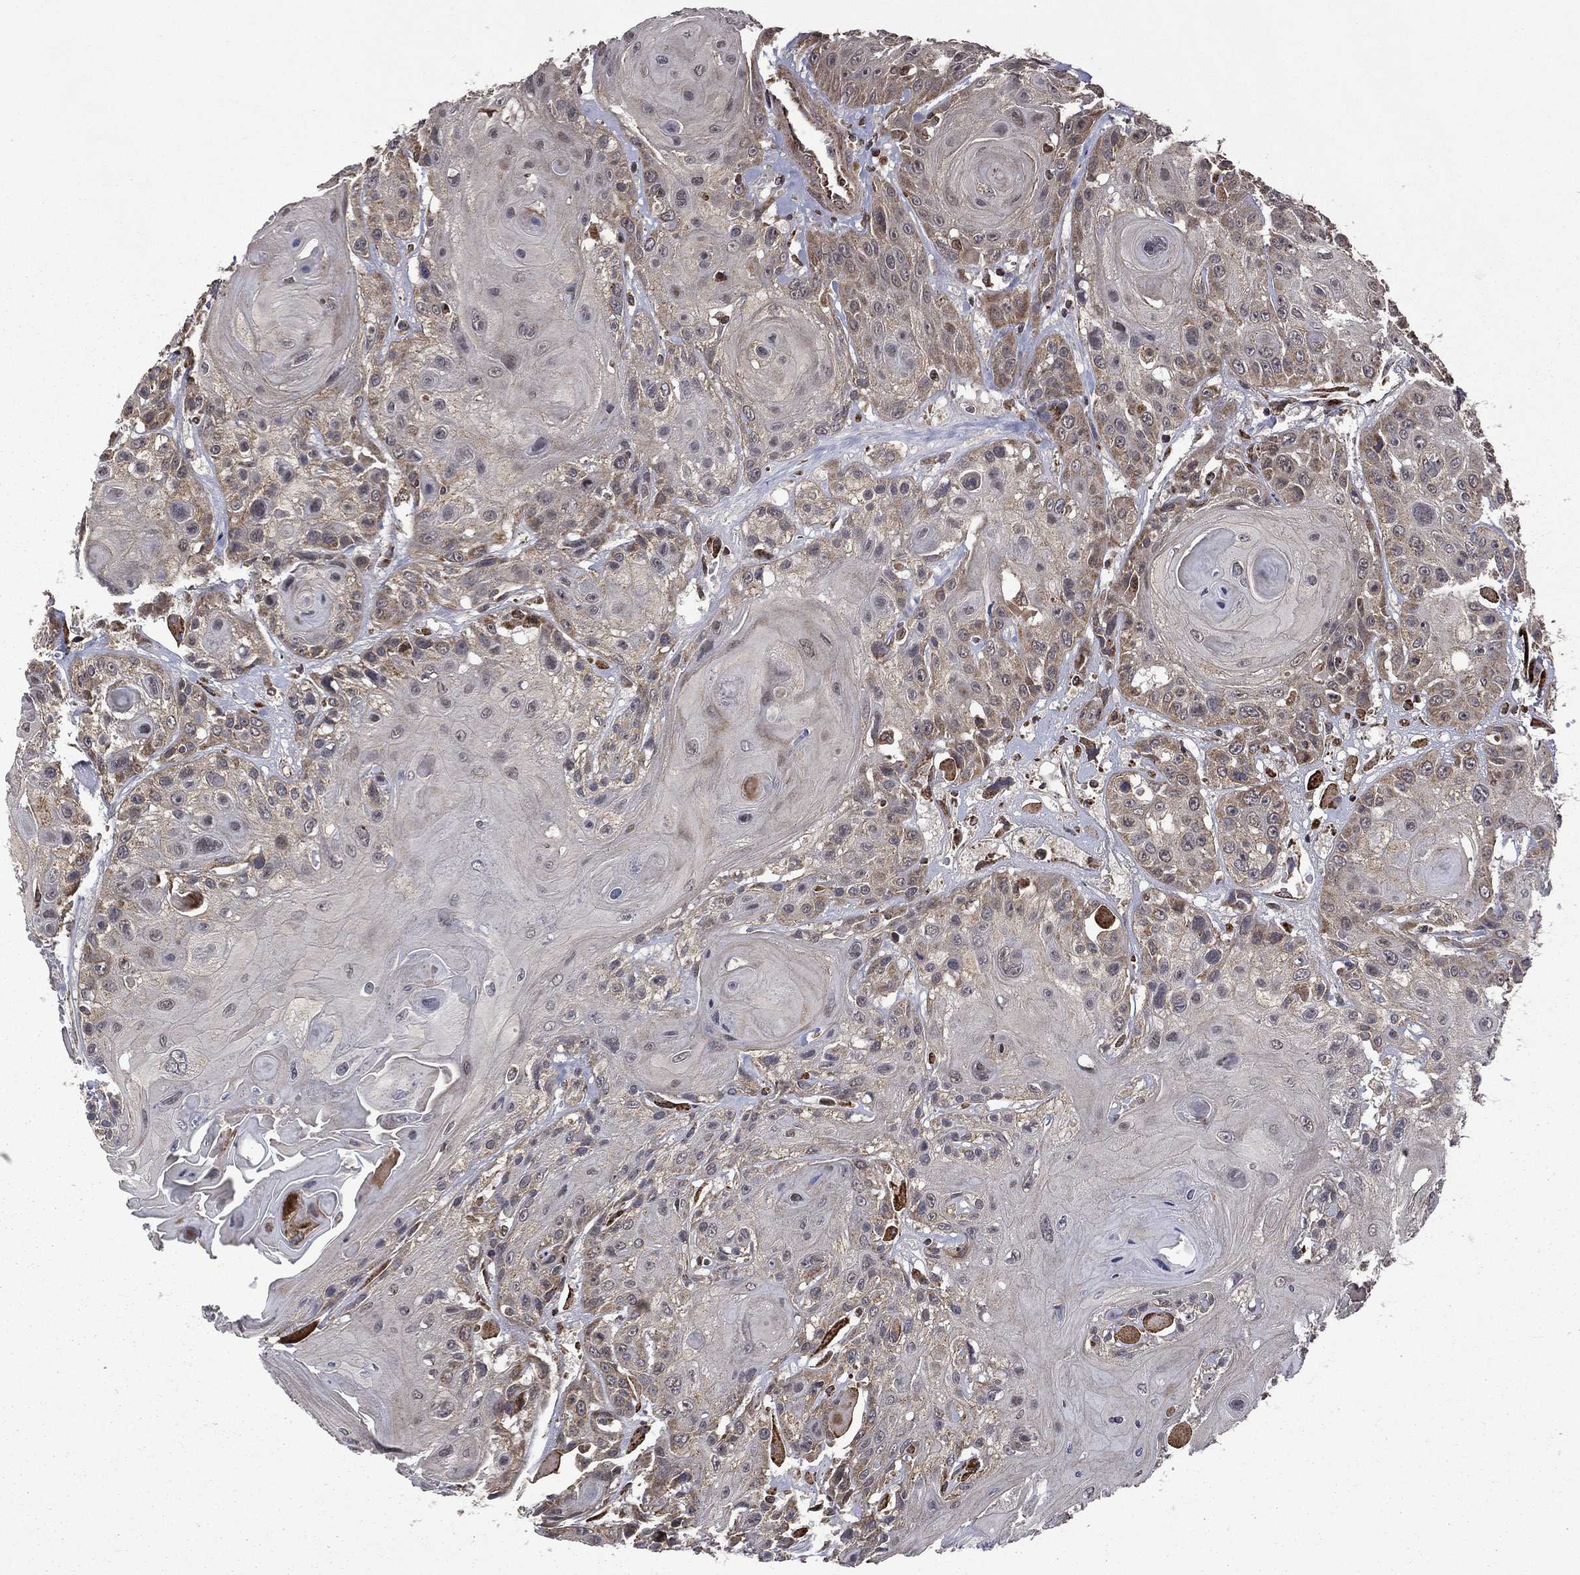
{"staining": {"intensity": "weak", "quantity": "<25%", "location": "cytoplasmic/membranous"}, "tissue": "head and neck cancer", "cell_type": "Tumor cells", "image_type": "cancer", "snomed": [{"axis": "morphology", "description": "Squamous cell carcinoma, NOS"}, {"axis": "topography", "description": "Head-Neck"}], "caption": "An image of head and neck squamous cell carcinoma stained for a protein shows no brown staining in tumor cells.", "gene": "GIMAP6", "patient": {"sex": "female", "age": 59}}